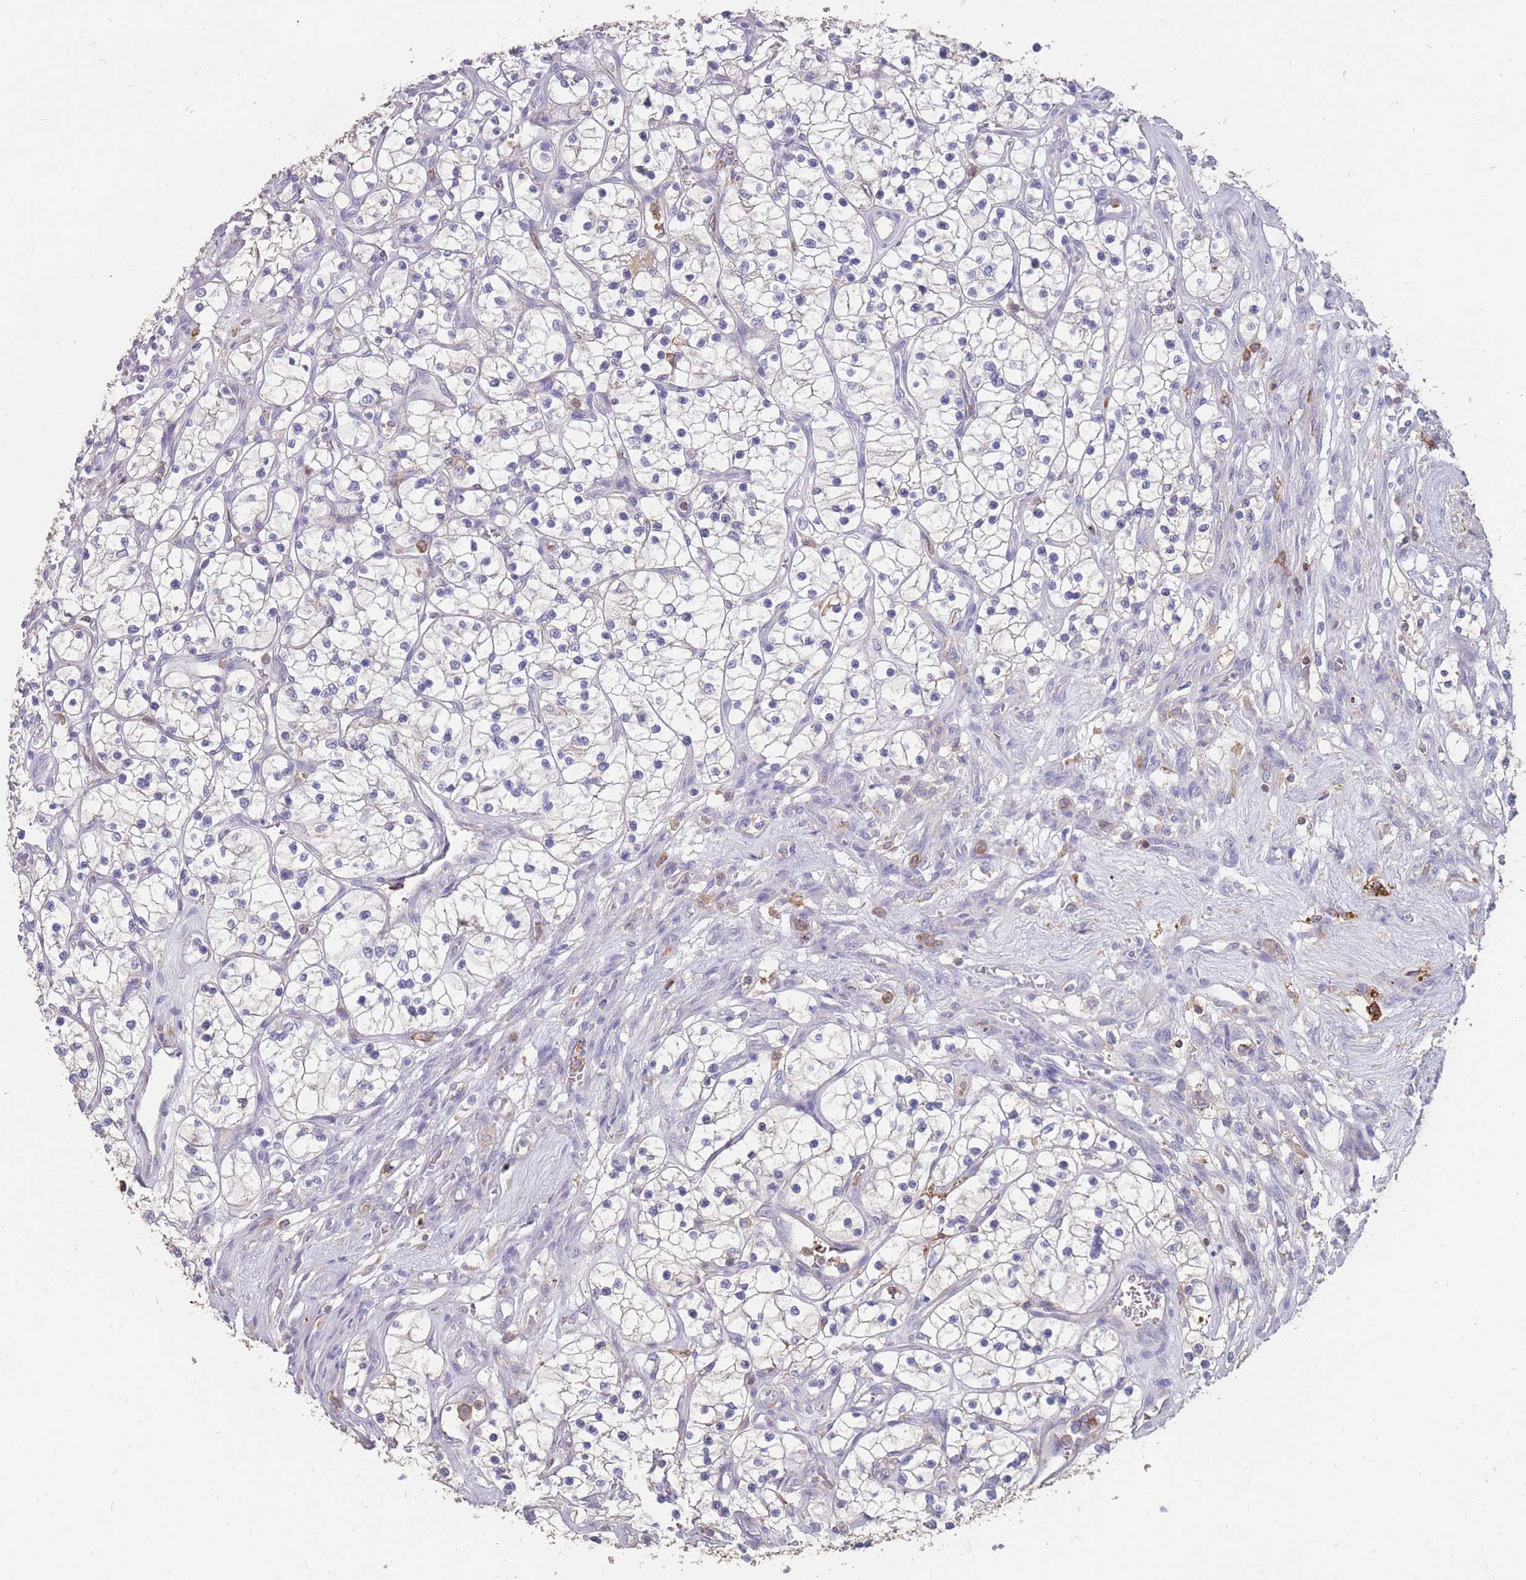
{"staining": {"intensity": "negative", "quantity": "none", "location": "none"}, "tissue": "renal cancer", "cell_type": "Tumor cells", "image_type": "cancer", "snomed": [{"axis": "morphology", "description": "Adenocarcinoma, NOS"}, {"axis": "topography", "description": "Kidney"}], "caption": "The image shows no staining of tumor cells in adenocarcinoma (renal).", "gene": "CD33", "patient": {"sex": "female", "age": 69}}